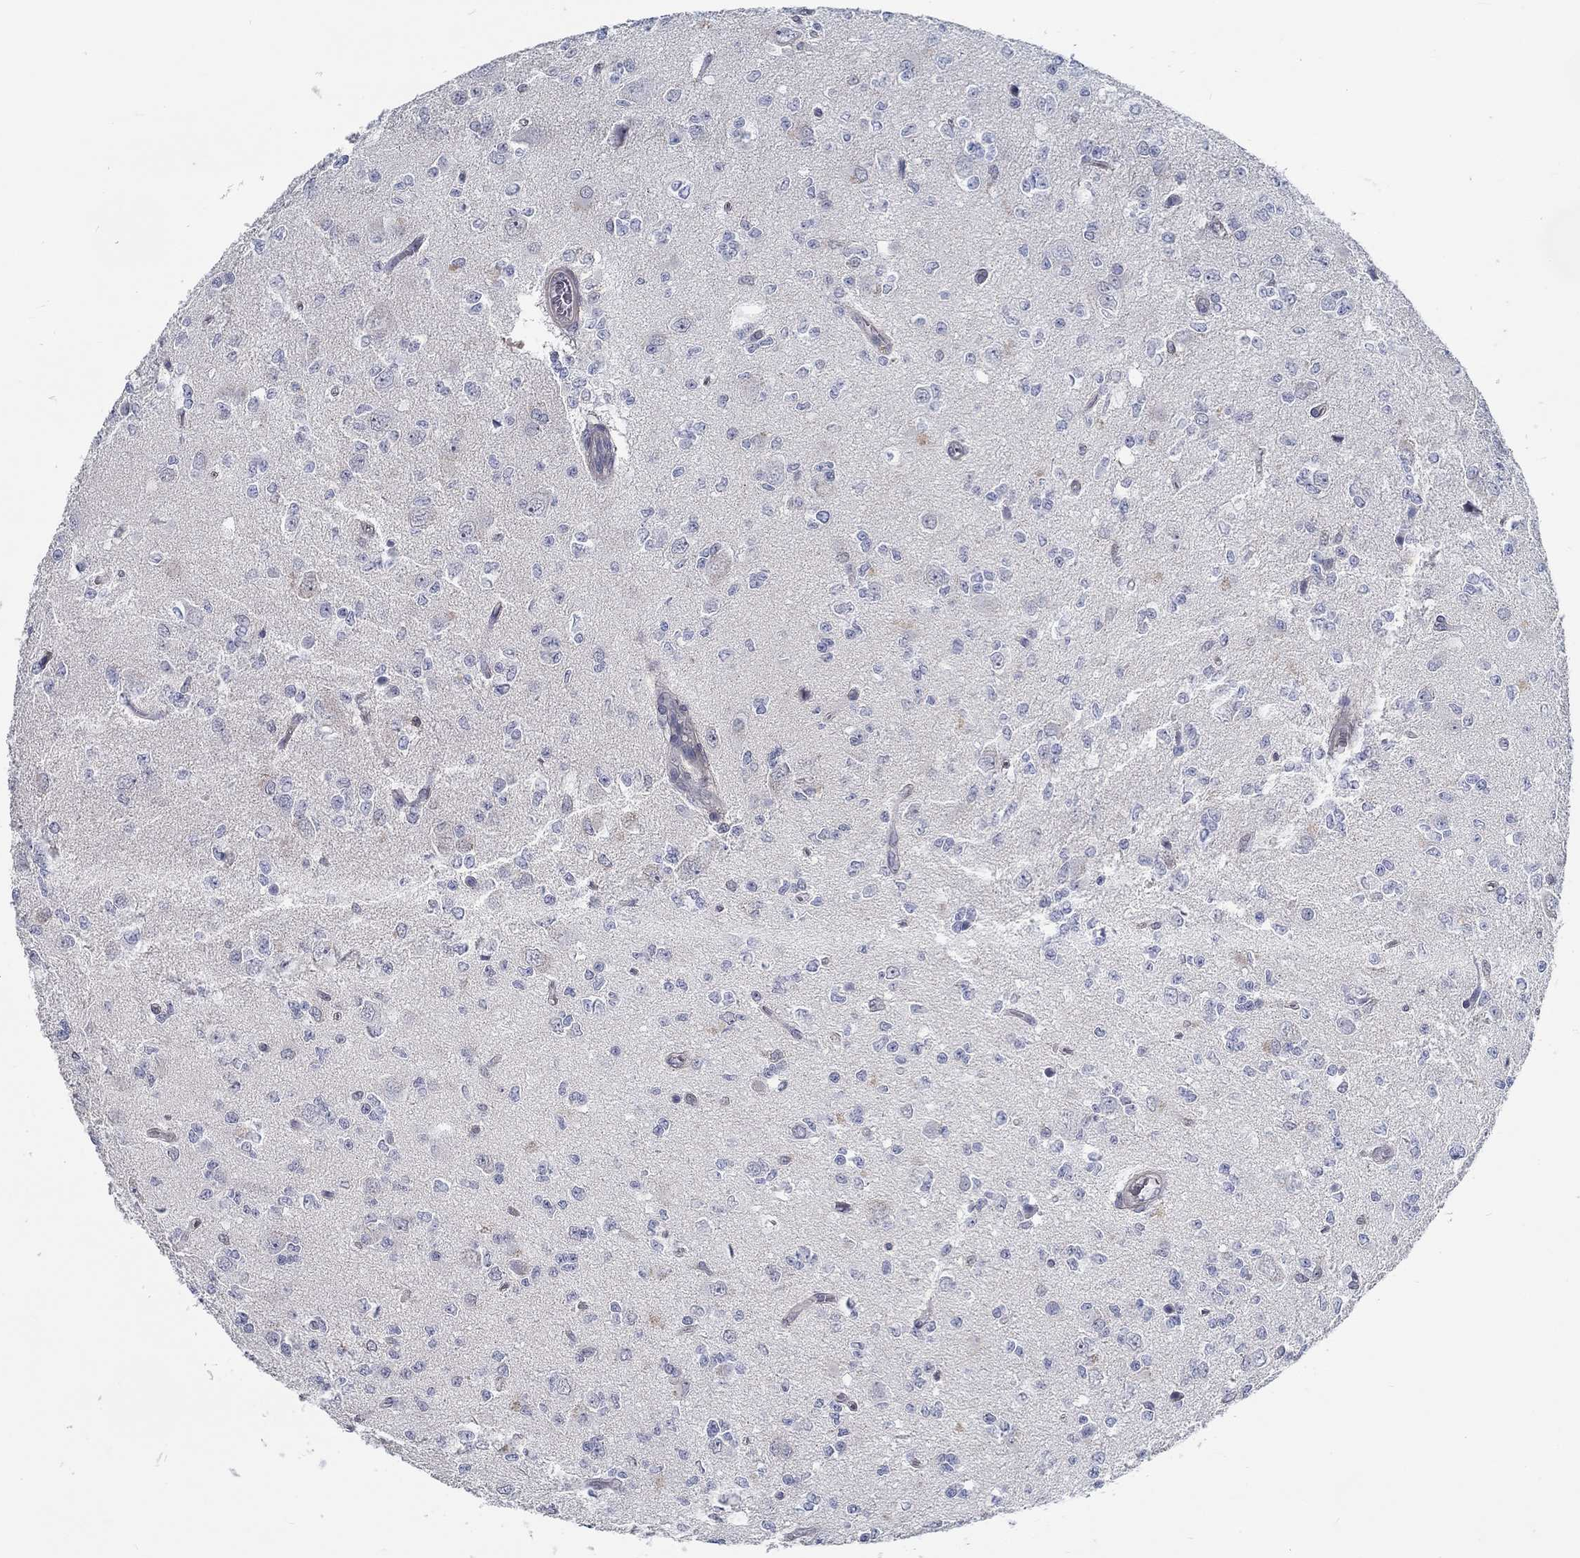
{"staining": {"intensity": "negative", "quantity": "none", "location": "none"}, "tissue": "glioma", "cell_type": "Tumor cells", "image_type": "cancer", "snomed": [{"axis": "morphology", "description": "Glioma, malignant, Low grade"}, {"axis": "topography", "description": "Brain"}], "caption": "An immunohistochemistry image of glioma is shown. There is no staining in tumor cells of glioma.", "gene": "MYBPC1", "patient": {"sex": "female", "age": 45}}